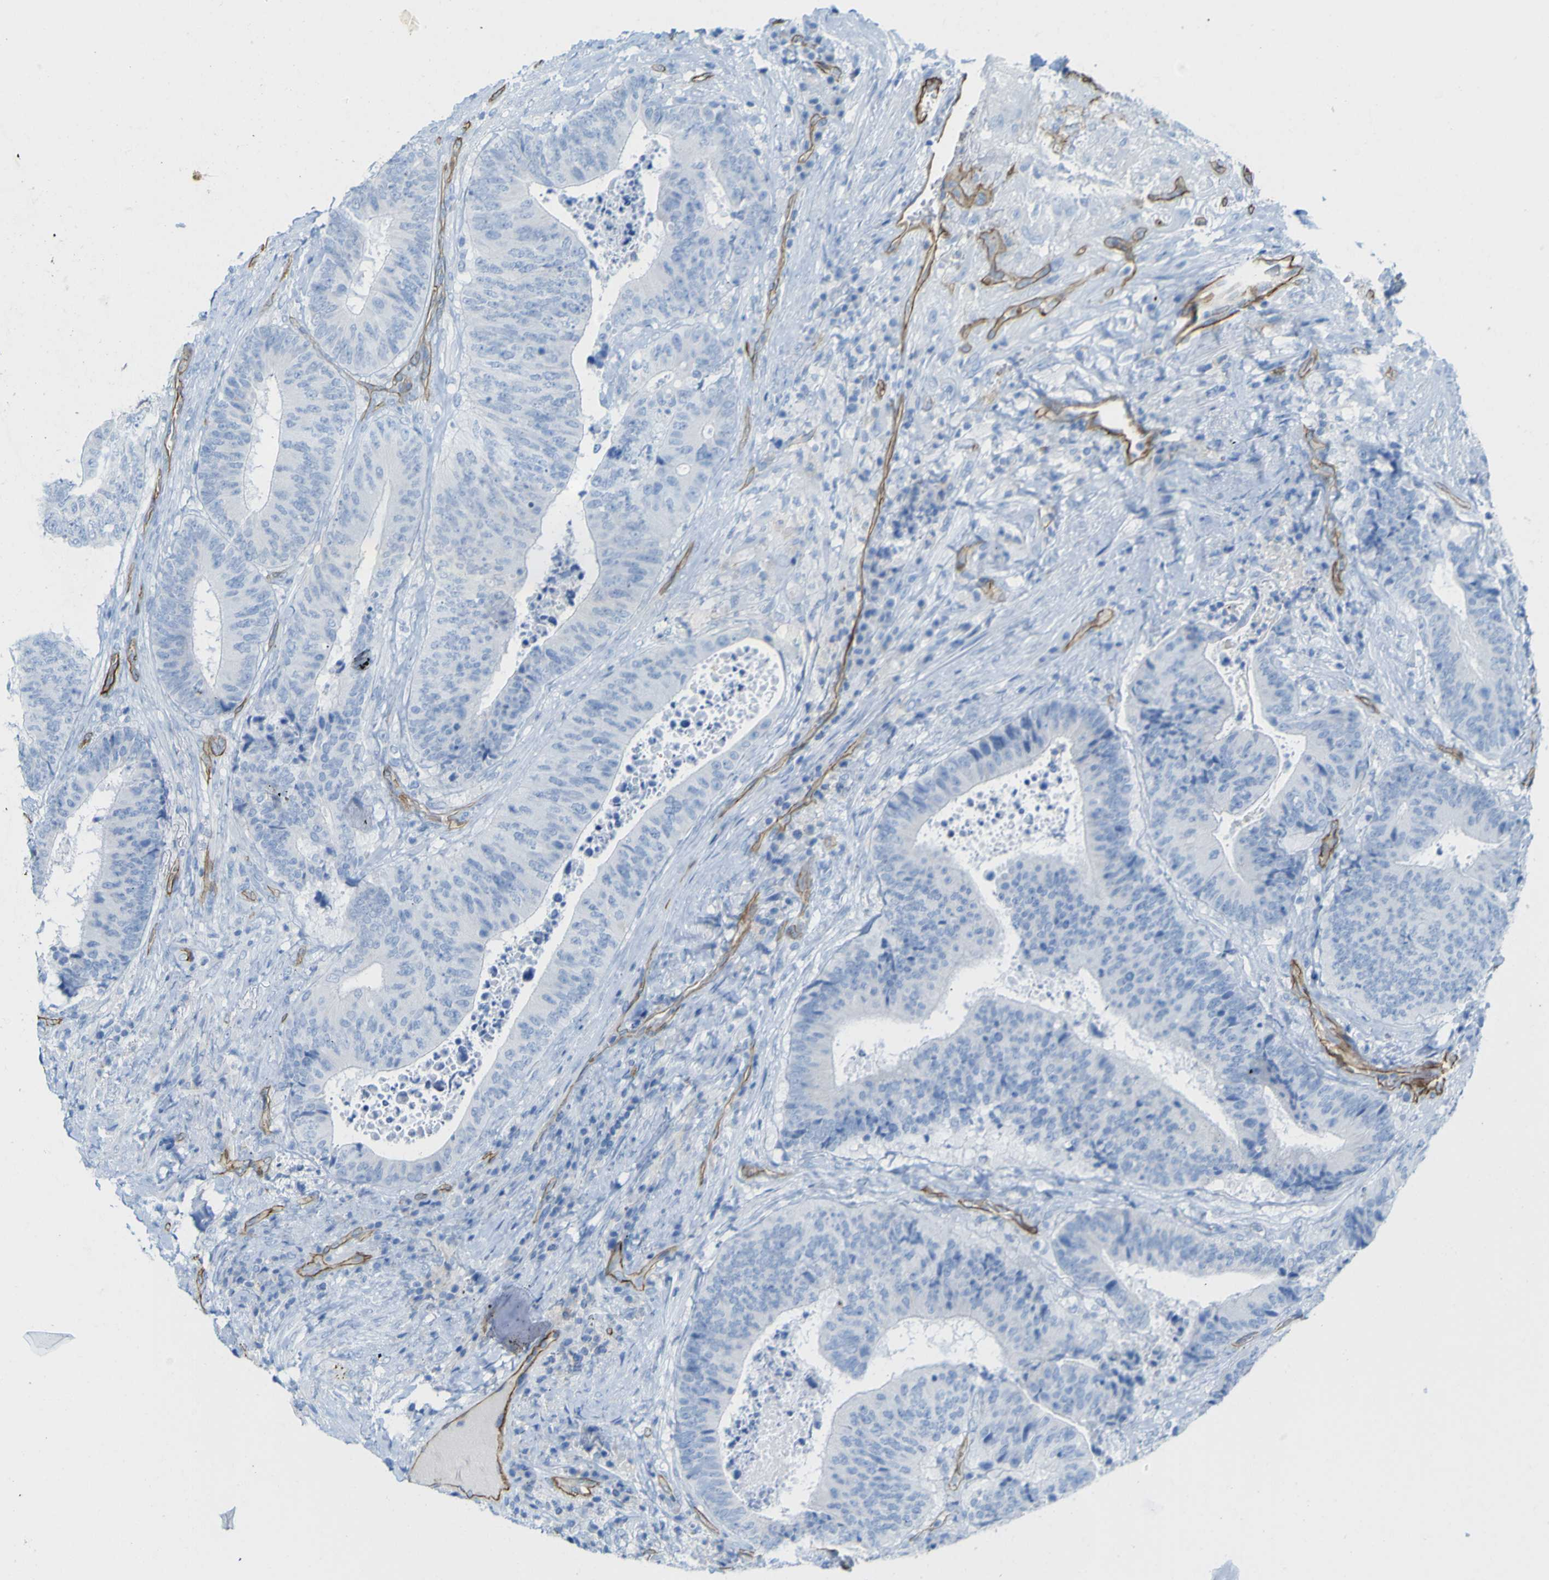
{"staining": {"intensity": "negative", "quantity": "none", "location": "none"}, "tissue": "colorectal cancer", "cell_type": "Tumor cells", "image_type": "cancer", "snomed": [{"axis": "morphology", "description": "Adenocarcinoma, NOS"}, {"axis": "topography", "description": "Rectum"}], "caption": "A high-resolution histopathology image shows IHC staining of colorectal cancer, which demonstrates no significant staining in tumor cells. (DAB (3,3'-diaminobenzidine) immunohistochemistry, high magnification).", "gene": "CD93", "patient": {"sex": "male", "age": 72}}